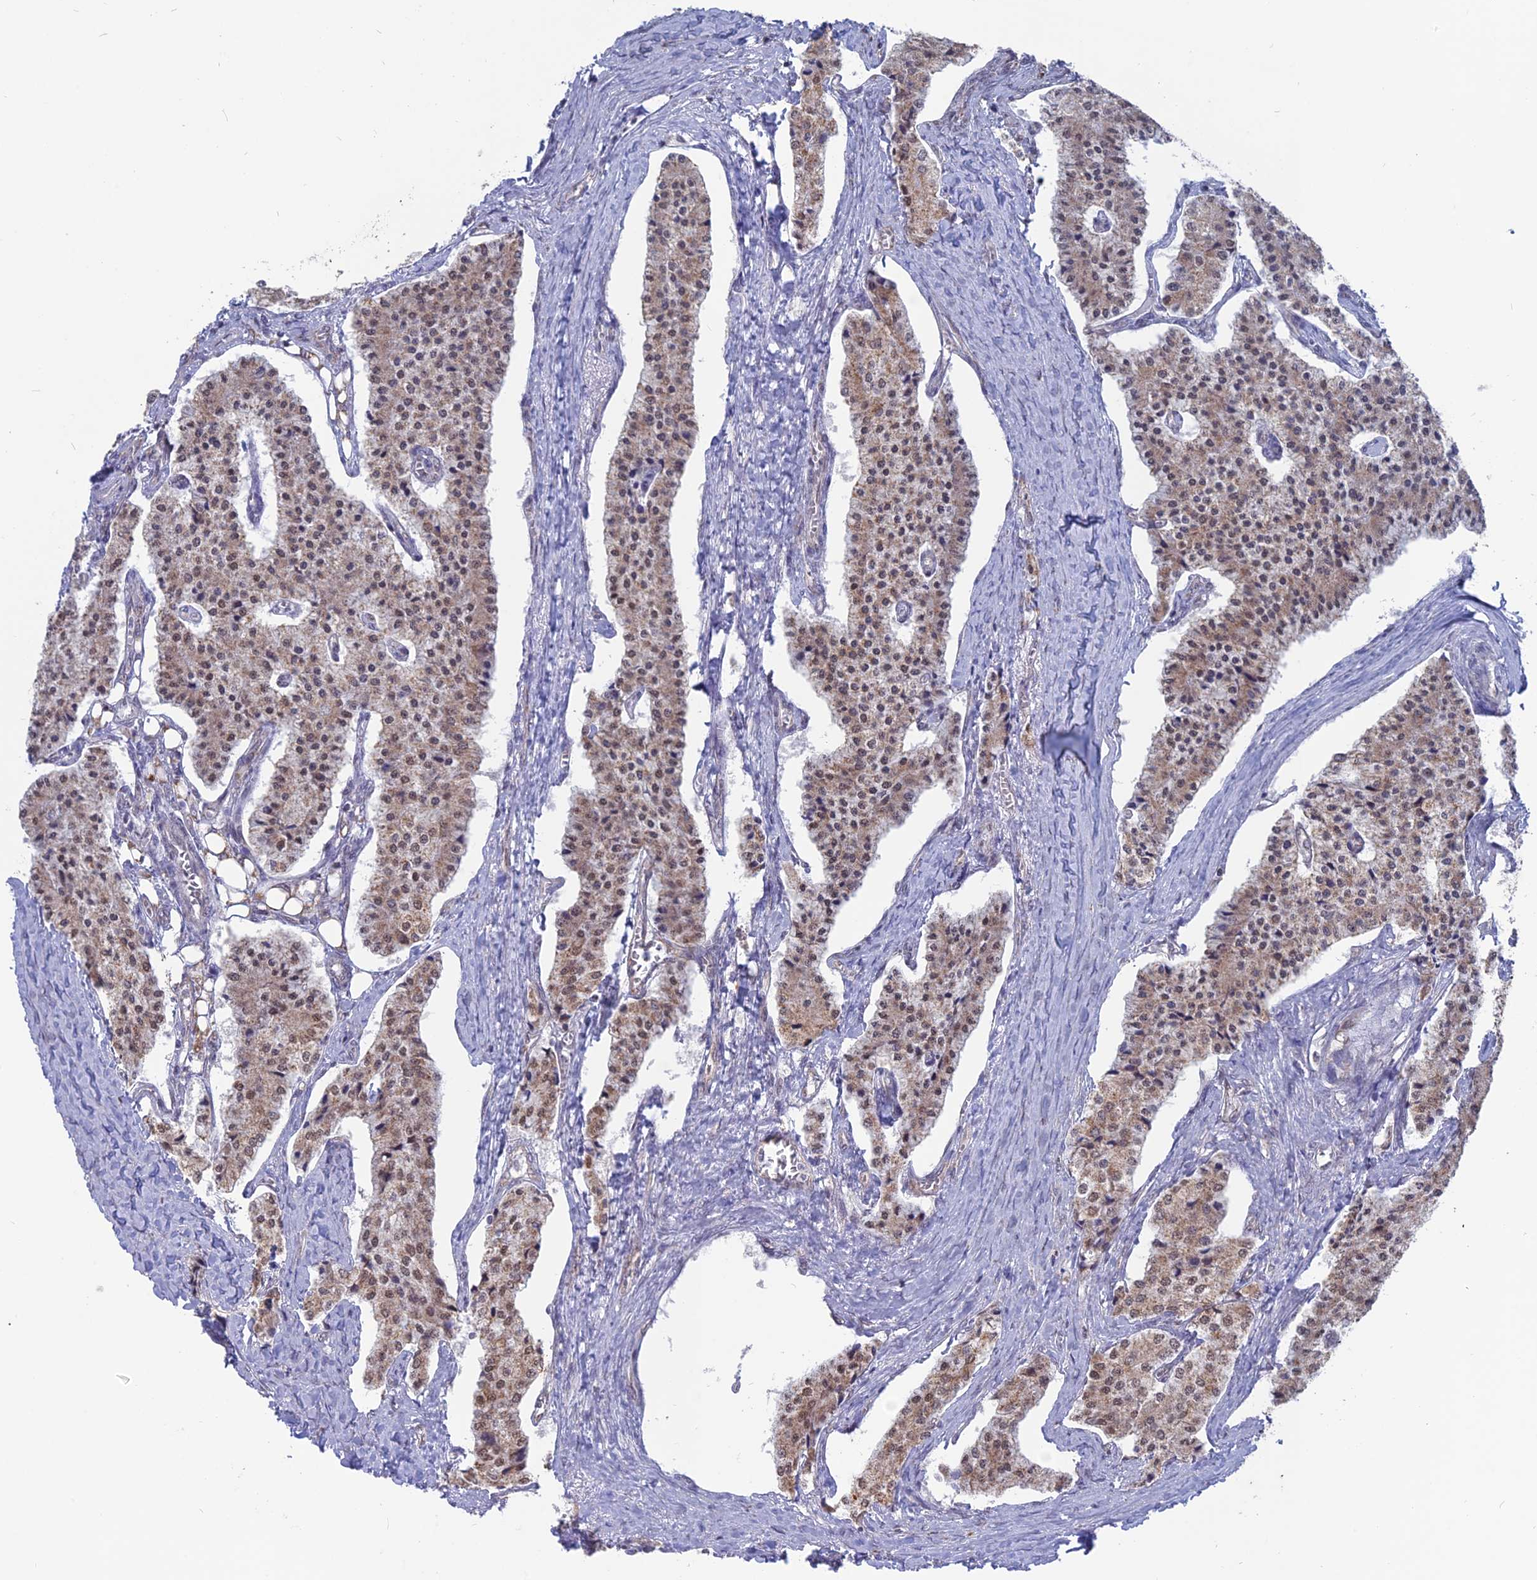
{"staining": {"intensity": "weak", "quantity": ">75%", "location": "cytoplasmic/membranous,nuclear"}, "tissue": "carcinoid", "cell_type": "Tumor cells", "image_type": "cancer", "snomed": [{"axis": "morphology", "description": "Carcinoid, malignant, NOS"}, {"axis": "topography", "description": "Colon"}], "caption": "Immunohistochemical staining of human carcinoid demonstrates low levels of weak cytoplasmic/membranous and nuclear protein positivity in about >75% of tumor cells.", "gene": "ARHGAP40", "patient": {"sex": "female", "age": 52}}